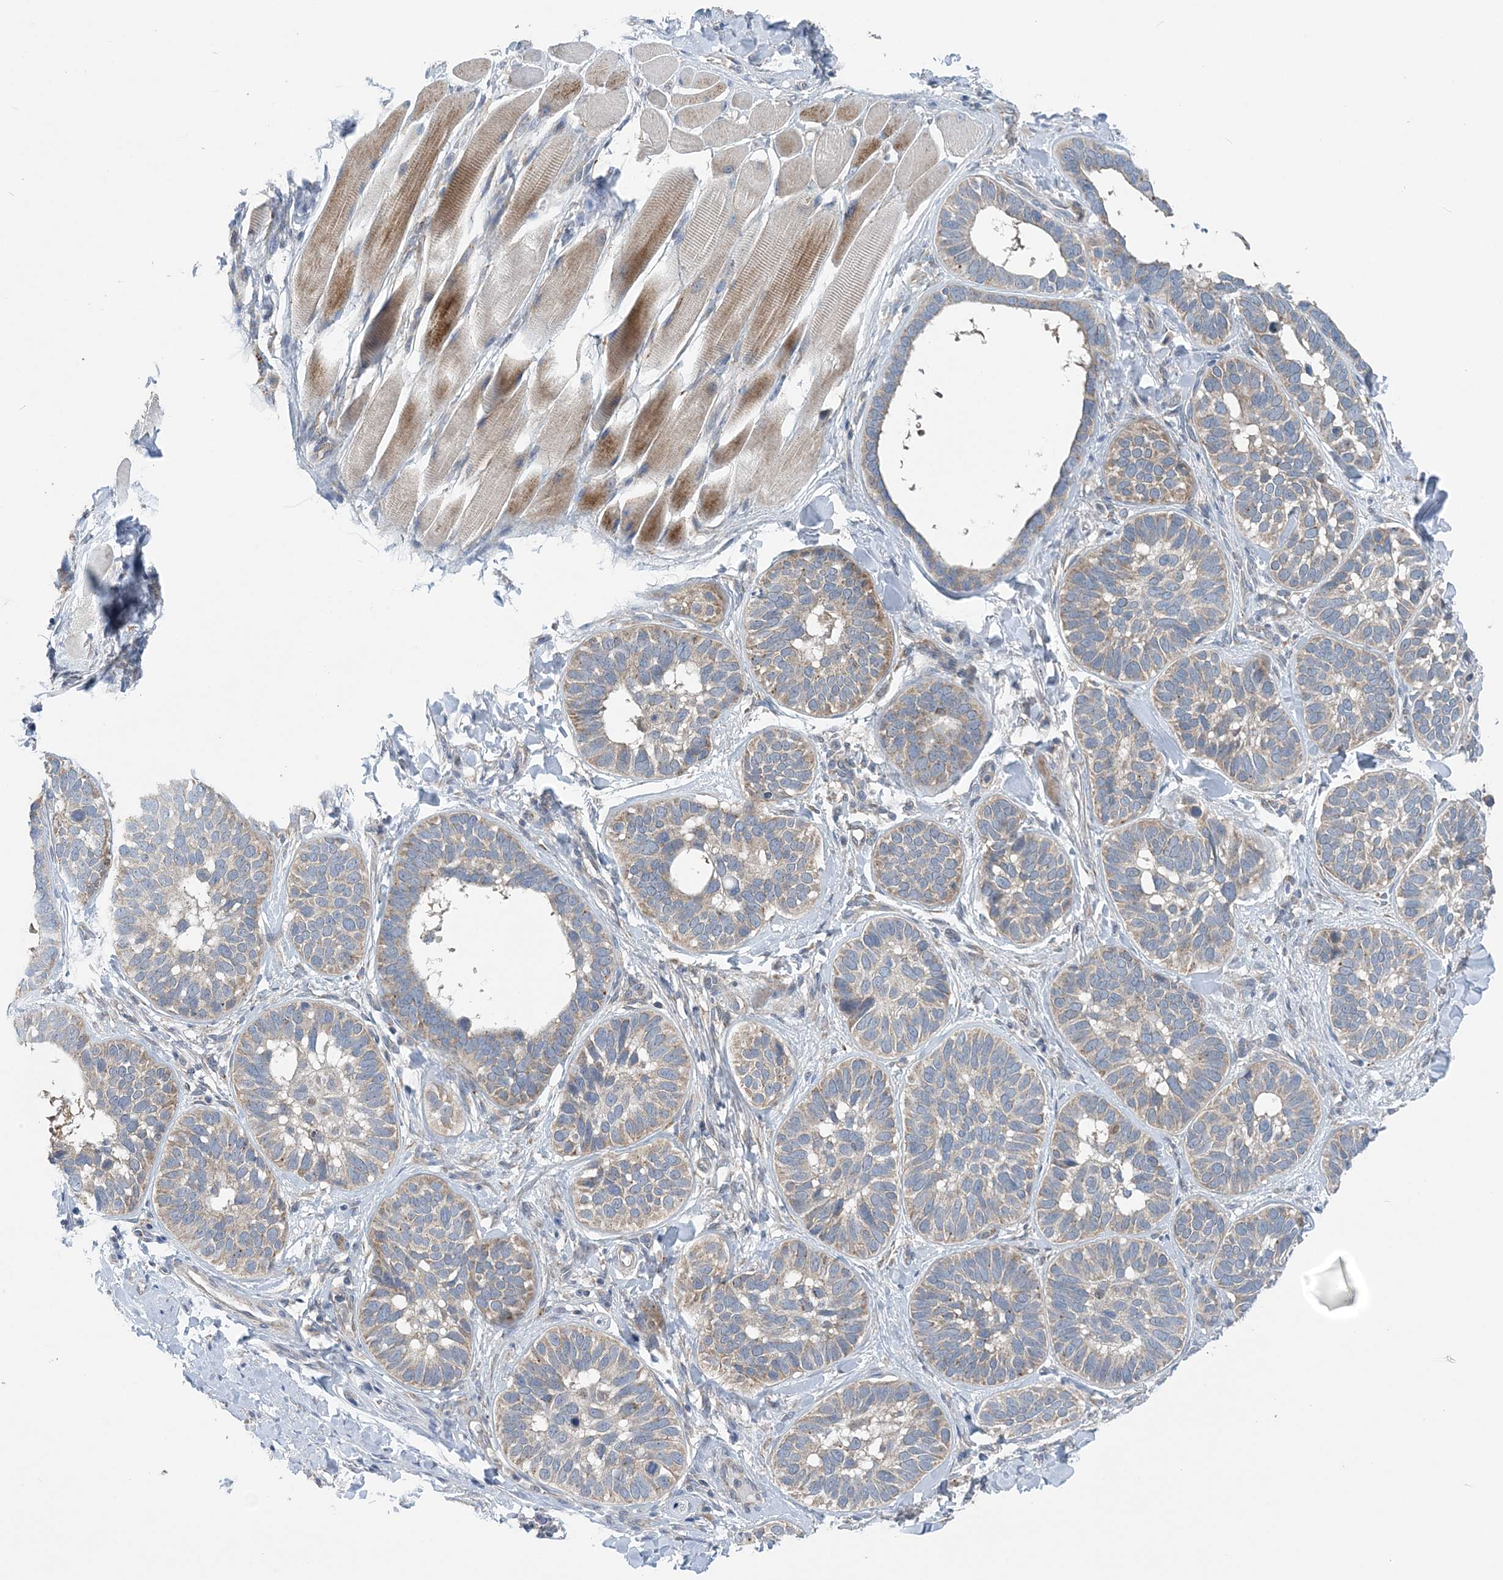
{"staining": {"intensity": "weak", "quantity": "25%-75%", "location": "cytoplasmic/membranous"}, "tissue": "skin cancer", "cell_type": "Tumor cells", "image_type": "cancer", "snomed": [{"axis": "morphology", "description": "Basal cell carcinoma"}, {"axis": "topography", "description": "Skin"}], "caption": "A histopathology image of skin cancer (basal cell carcinoma) stained for a protein exhibits weak cytoplasmic/membranous brown staining in tumor cells. Using DAB (3,3'-diaminobenzidine) (brown) and hematoxylin (blue) stains, captured at high magnification using brightfield microscopy.", "gene": "COPE", "patient": {"sex": "male", "age": 62}}